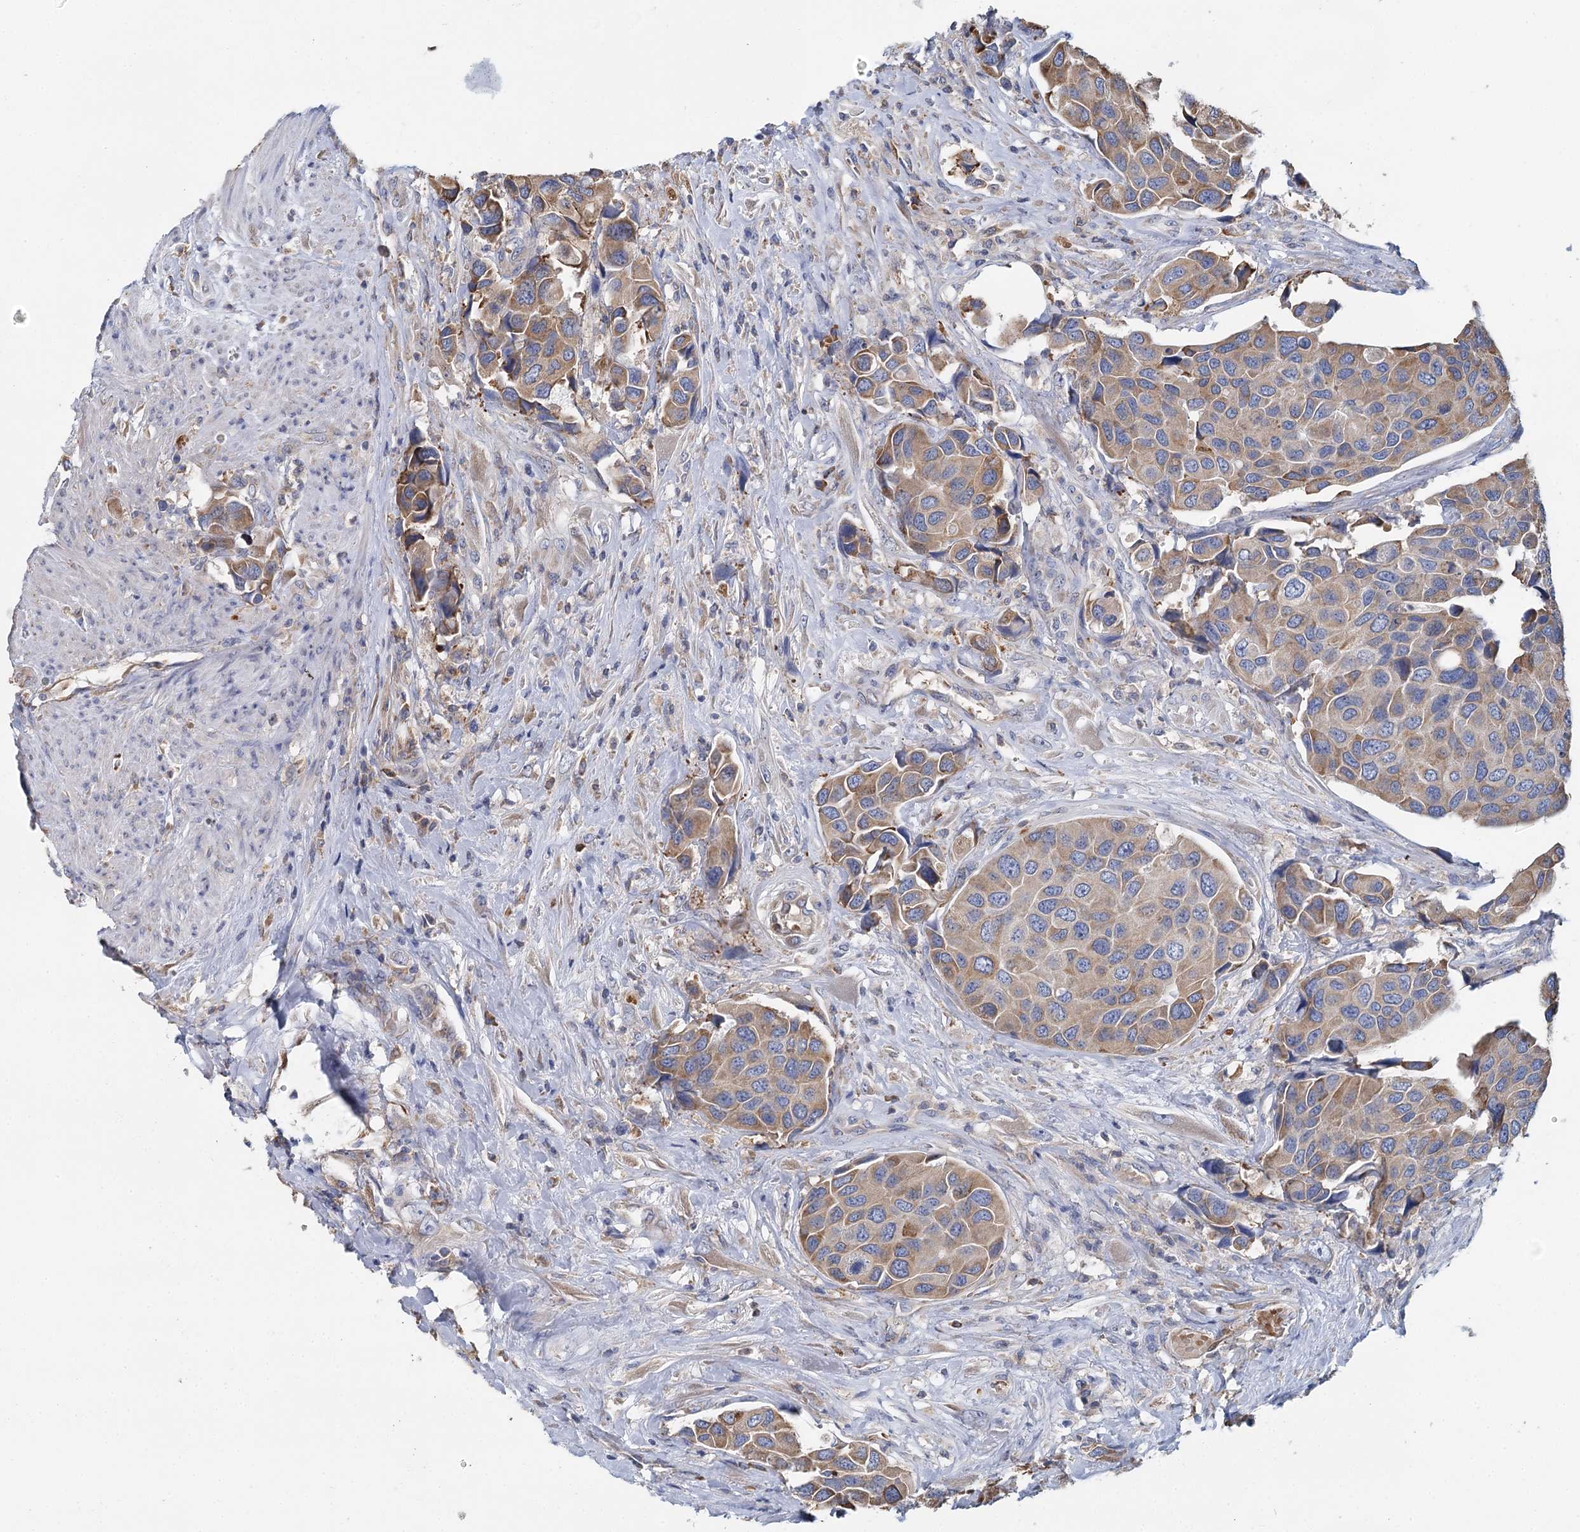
{"staining": {"intensity": "moderate", "quantity": "25%-75%", "location": "cytoplasmic/membranous"}, "tissue": "urothelial cancer", "cell_type": "Tumor cells", "image_type": "cancer", "snomed": [{"axis": "morphology", "description": "Urothelial carcinoma, High grade"}, {"axis": "topography", "description": "Urinary bladder"}], "caption": "Human urothelial cancer stained for a protein (brown) reveals moderate cytoplasmic/membranous positive positivity in about 25%-75% of tumor cells.", "gene": "ANKRD16", "patient": {"sex": "male", "age": 74}}